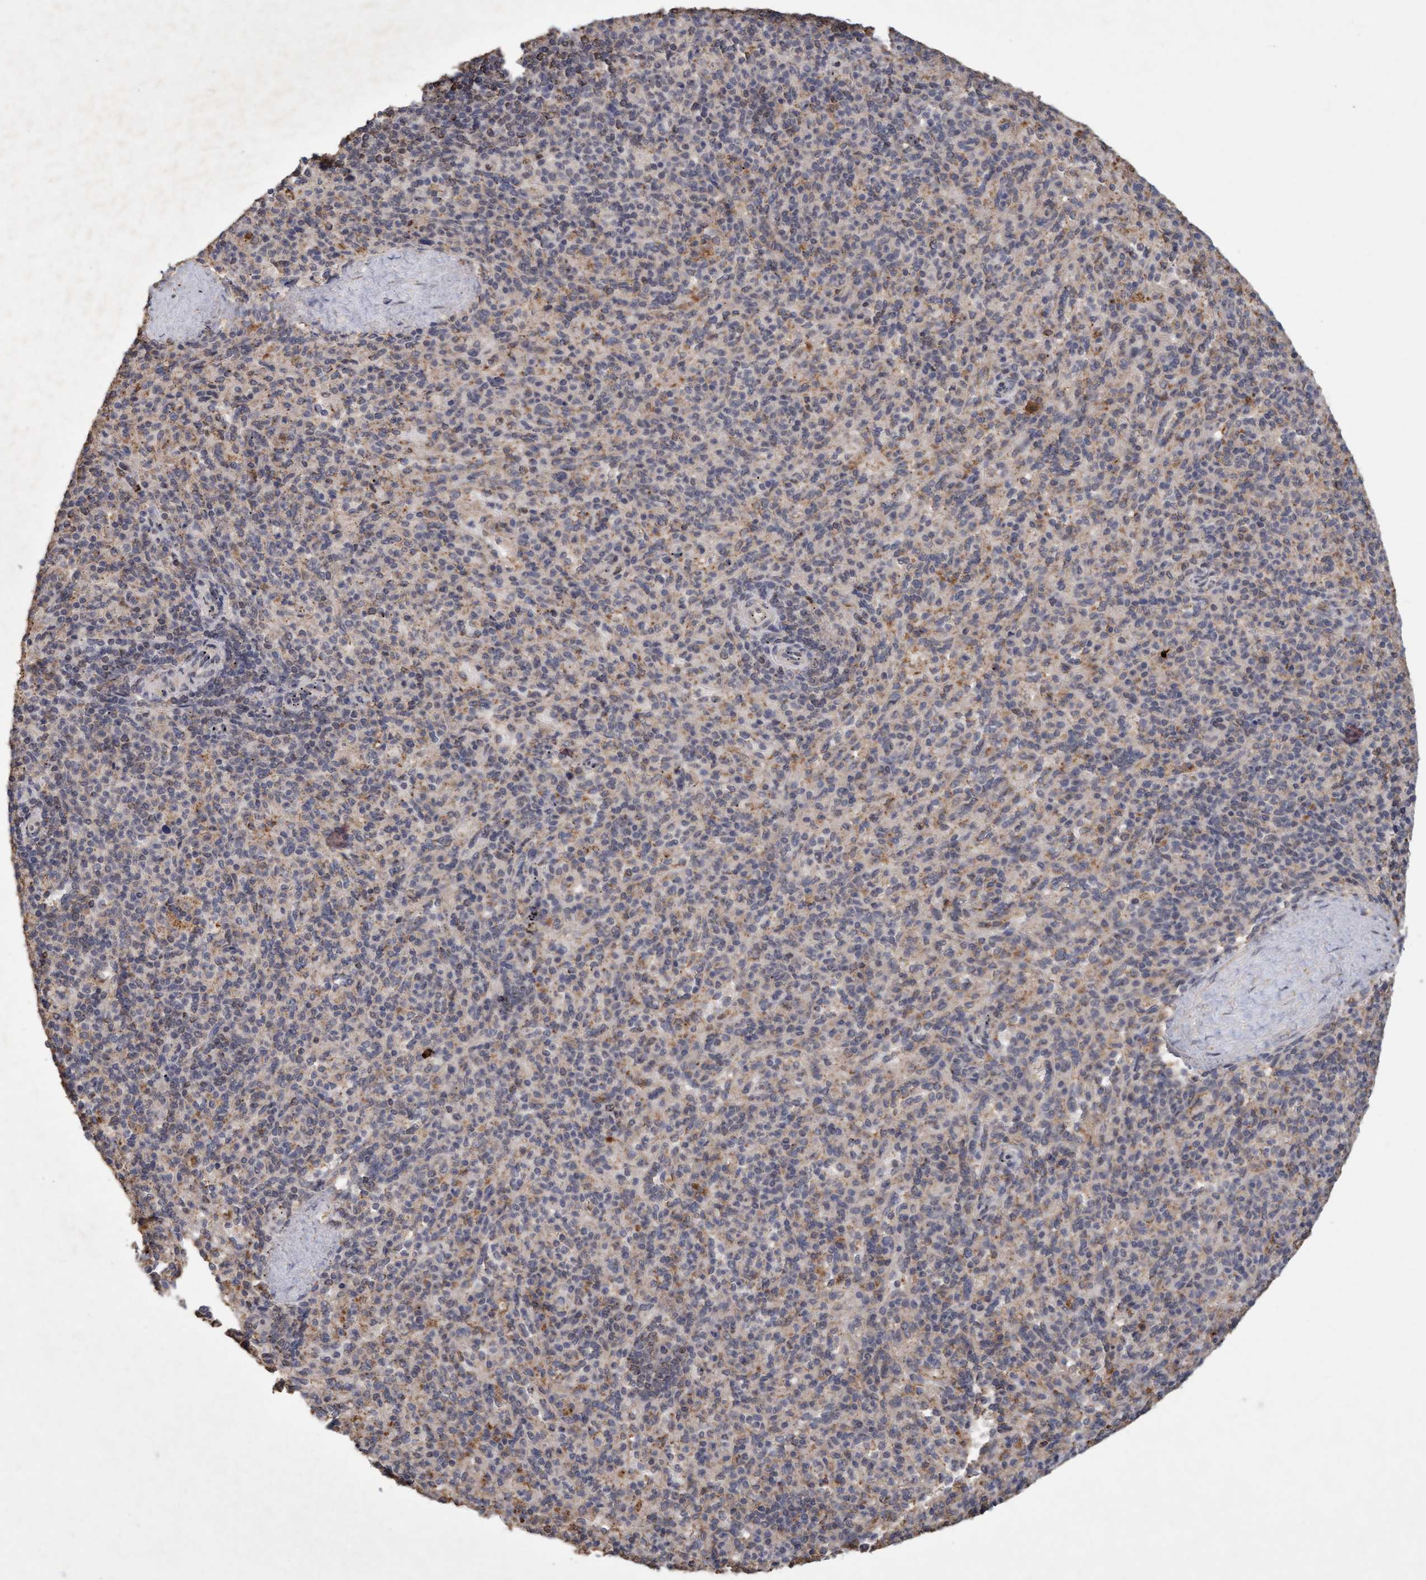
{"staining": {"intensity": "weak", "quantity": "25%-75%", "location": "cytoplasmic/membranous"}, "tissue": "spleen", "cell_type": "Cells in red pulp", "image_type": "normal", "snomed": [{"axis": "morphology", "description": "Normal tissue, NOS"}, {"axis": "topography", "description": "Spleen"}], "caption": "Spleen stained for a protein exhibits weak cytoplasmic/membranous positivity in cells in red pulp. (DAB (3,3'-diaminobenzidine) IHC with brightfield microscopy, high magnification).", "gene": "VSIG8", "patient": {"sex": "male", "age": 36}}